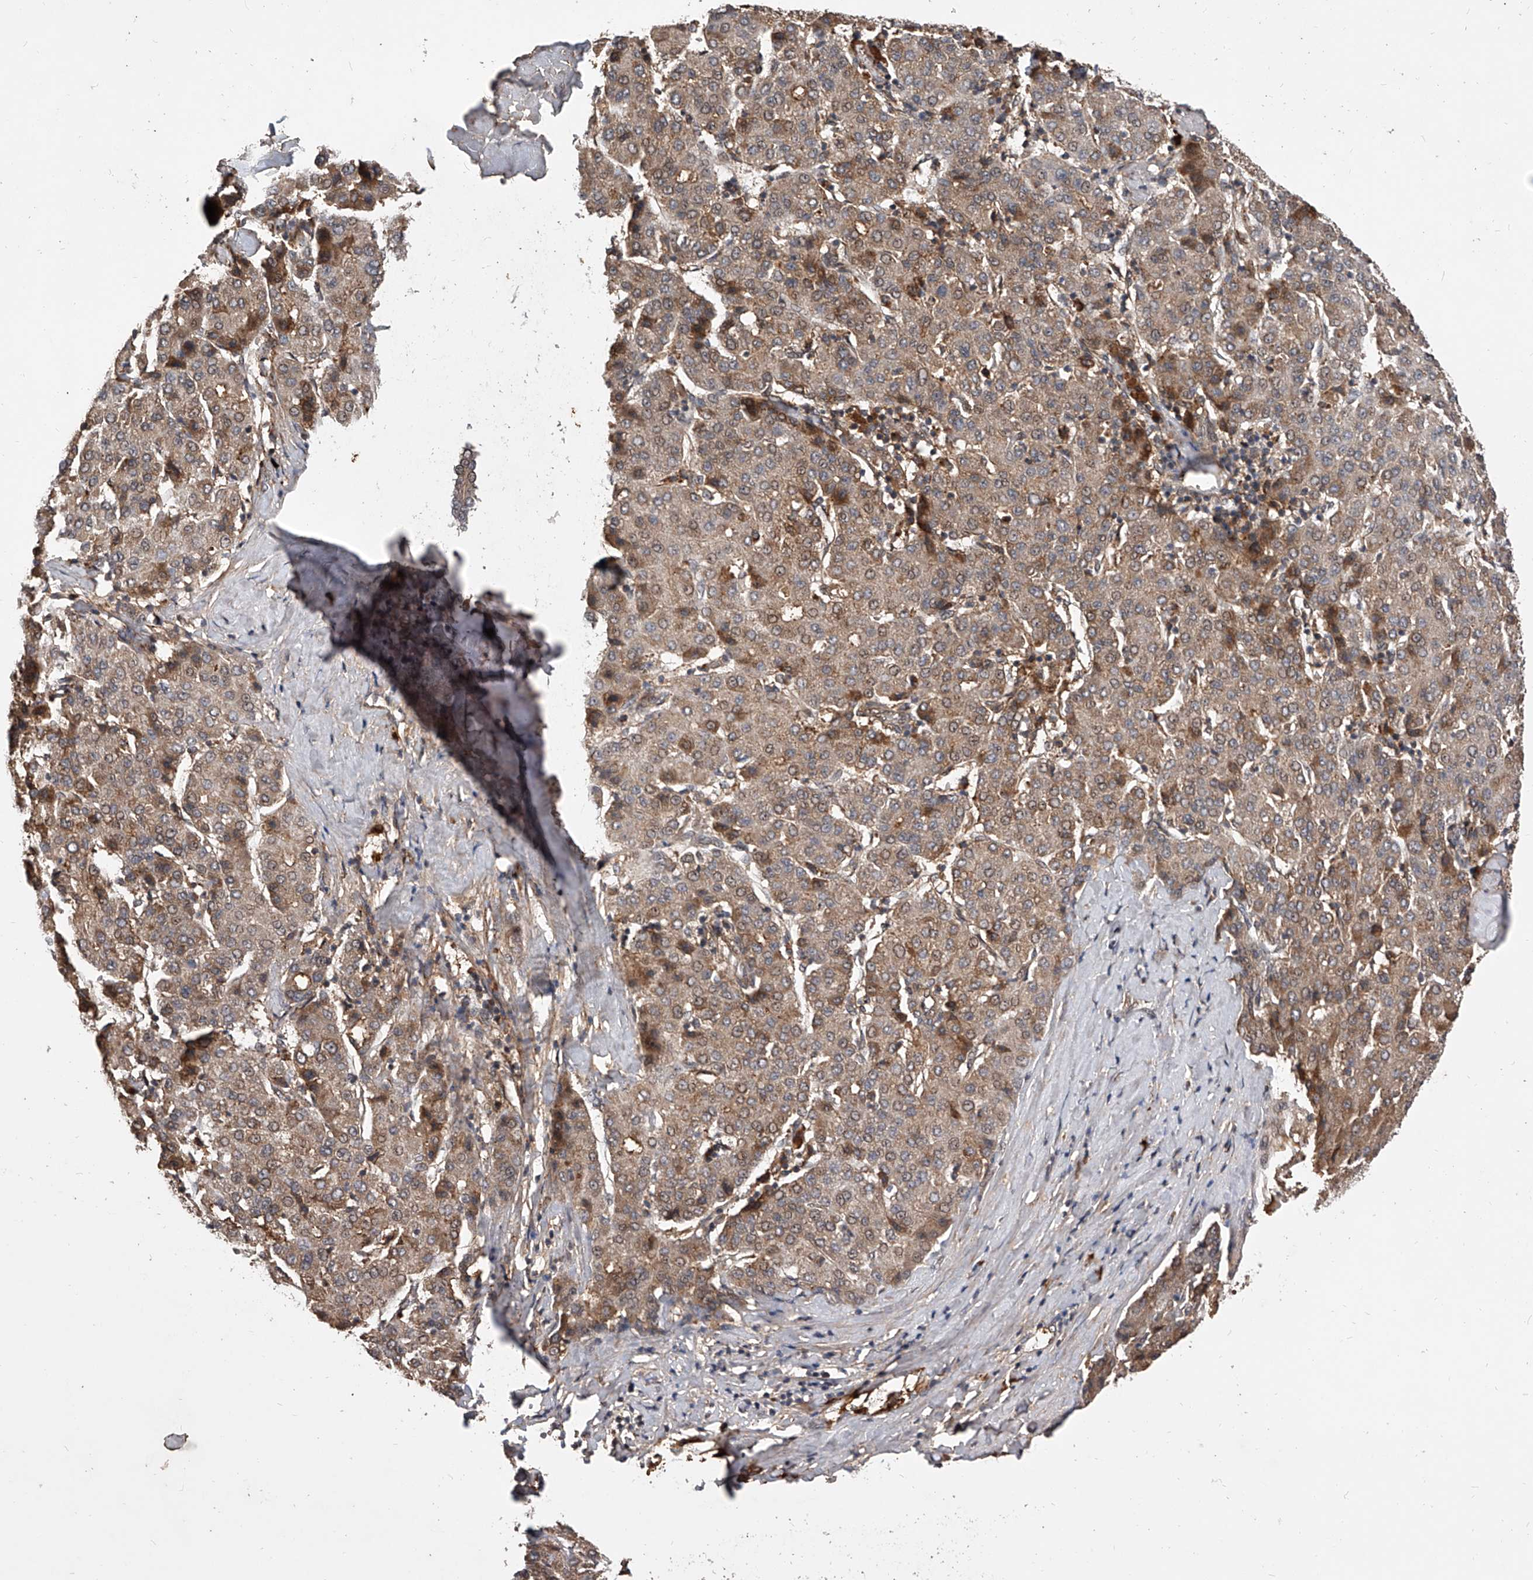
{"staining": {"intensity": "moderate", "quantity": ">75%", "location": "cytoplasmic/membranous"}, "tissue": "liver cancer", "cell_type": "Tumor cells", "image_type": "cancer", "snomed": [{"axis": "morphology", "description": "Carcinoma, Hepatocellular, NOS"}, {"axis": "topography", "description": "Liver"}], "caption": "Liver hepatocellular carcinoma tissue shows moderate cytoplasmic/membranous positivity in about >75% of tumor cells, visualized by immunohistochemistry. The staining was performed using DAB, with brown indicating positive protein expression. Nuclei are stained blue with hematoxylin.", "gene": "CFAP410", "patient": {"sex": "male", "age": 65}}